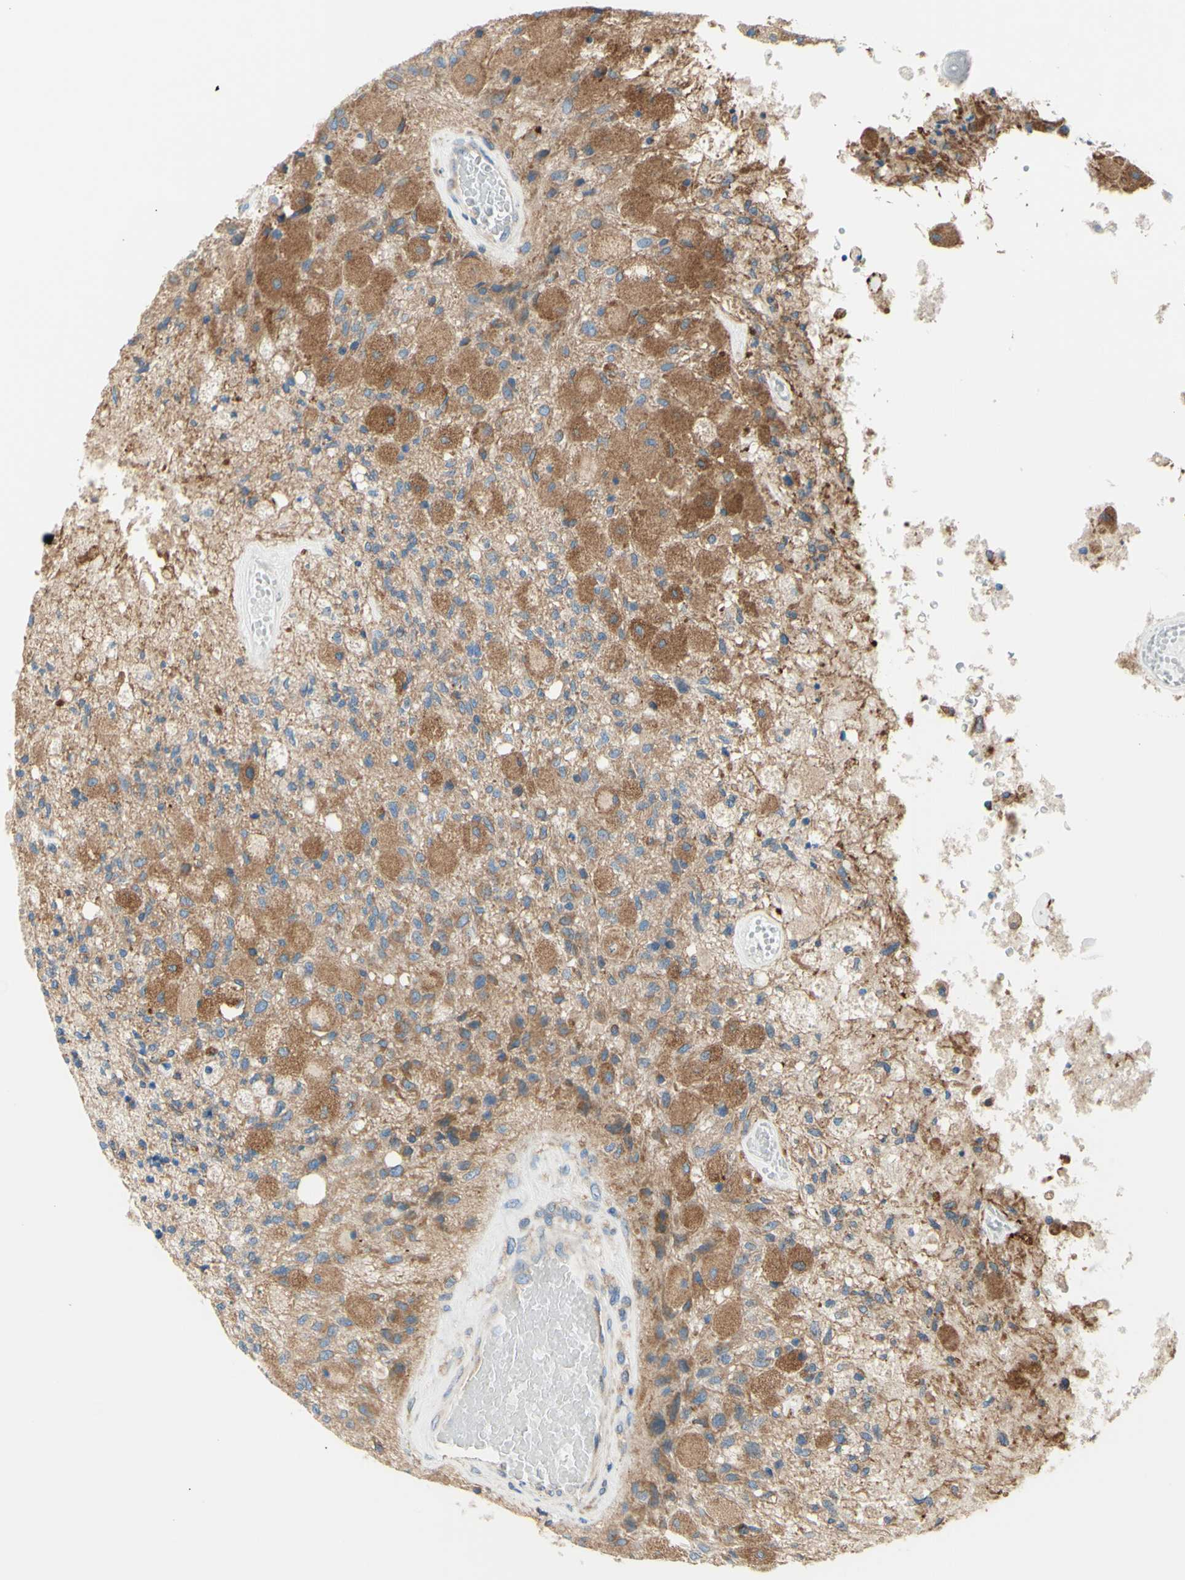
{"staining": {"intensity": "moderate", "quantity": "25%-75%", "location": "cytoplasmic/membranous"}, "tissue": "glioma", "cell_type": "Tumor cells", "image_type": "cancer", "snomed": [{"axis": "morphology", "description": "Normal tissue, NOS"}, {"axis": "morphology", "description": "Glioma, malignant, High grade"}, {"axis": "topography", "description": "Cerebral cortex"}], "caption": "This histopathology image reveals immunohistochemistry (IHC) staining of human glioma, with medium moderate cytoplasmic/membranous expression in approximately 25%-75% of tumor cells.", "gene": "RETREG2", "patient": {"sex": "male", "age": 77}}